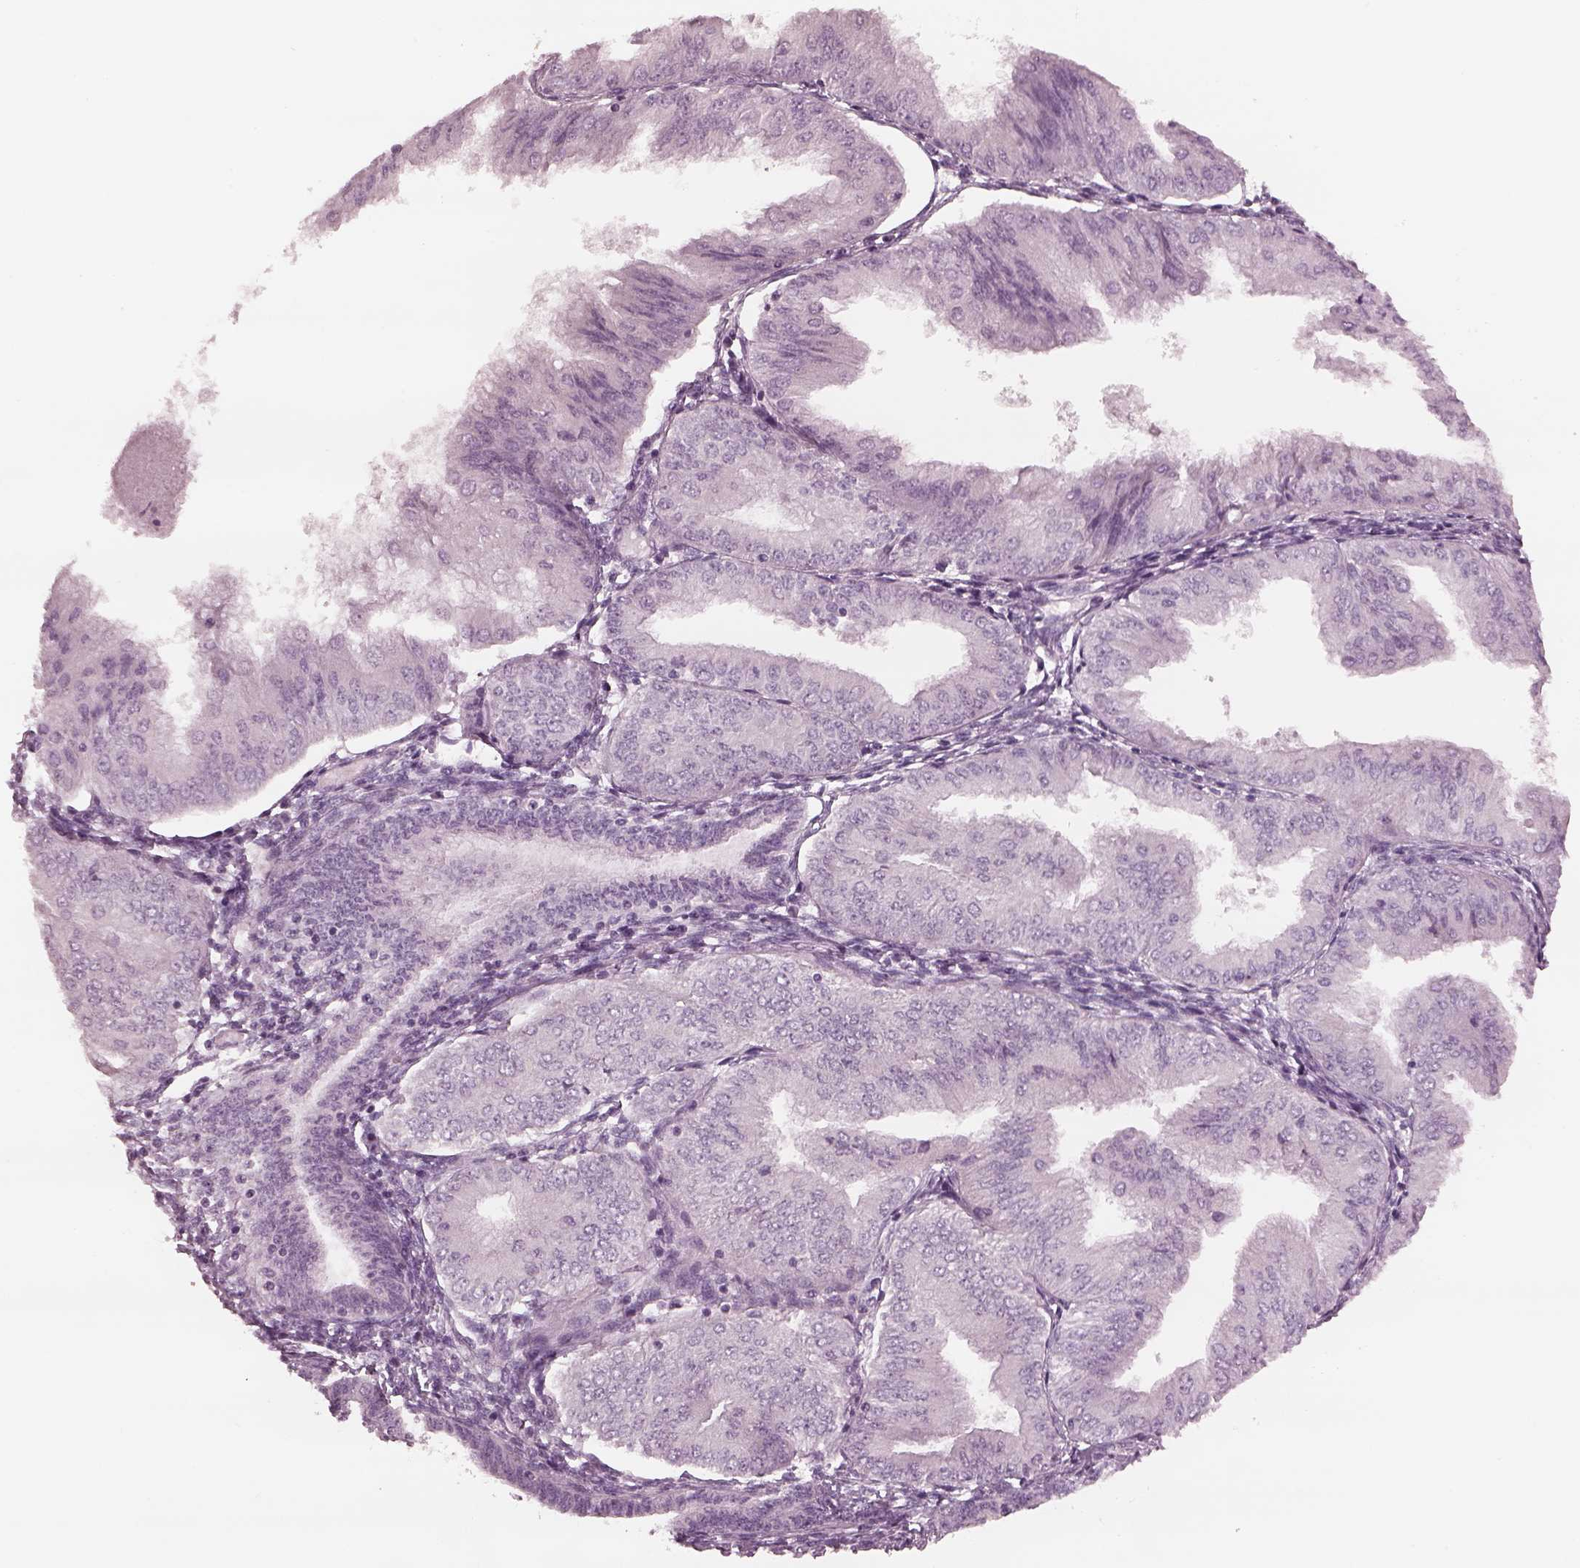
{"staining": {"intensity": "negative", "quantity": "none", "location": "none"}, "tissue": "endometrial cancer", "cell_type": "Tumor cells", "image_type": "cancer", "snomed": [{"axis": "morphology", "description": "Adenocarcinoma, NOS"}, {"axis": "topography", "description": "Endometrium"}], "caption": "Tumor cells show no significant protein staining in endometrial adenocarcinoma. Brightfield microscopy of immunohistochemistry stained with DAB (brown) and hematoxylin (blue), captured at high magnification.", "gene": "MIA", "patient": {"sex": "female", "age": 53}}